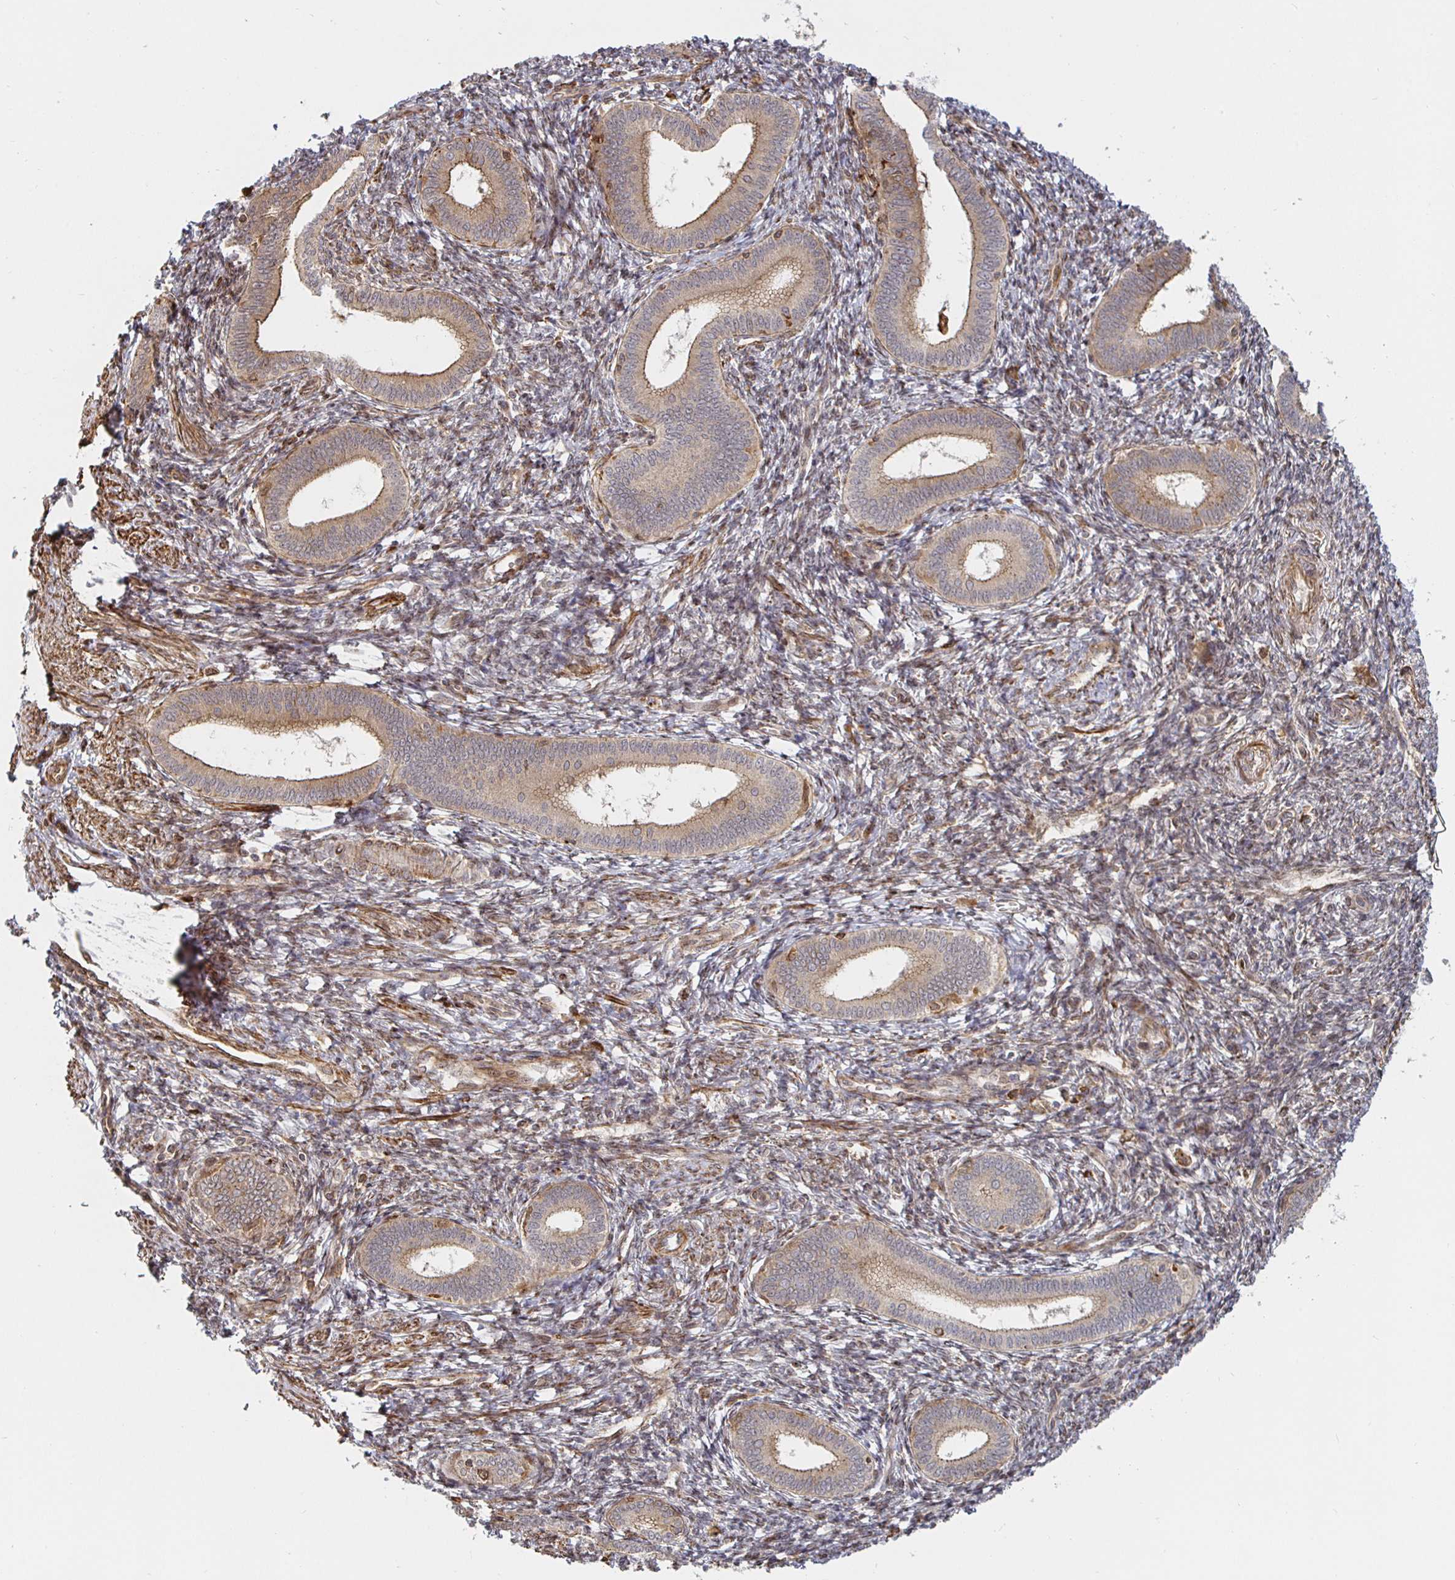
{"staining": {"intensity": "moderate", "quantity": "25%-75%", "location": "cytoplasmic/membranous"}, "tissue": "endometrium", "cell_type": "Cells in endometrial stroma", "image_type": "normal", "snomed": [{"axis": "morphology", "description": "Normal tissue, NOS"}, {"axis": "topography", "description": "Endometrium"}], "caption": "Brown immunohistochemical staining in normal endometrium shows moderate cytoplasmic/membranous staining in approximately 25%-75% of cells in endometrial stroma.", "gene": "STRAP", "patient": {"sex": "female", "age": 41}}